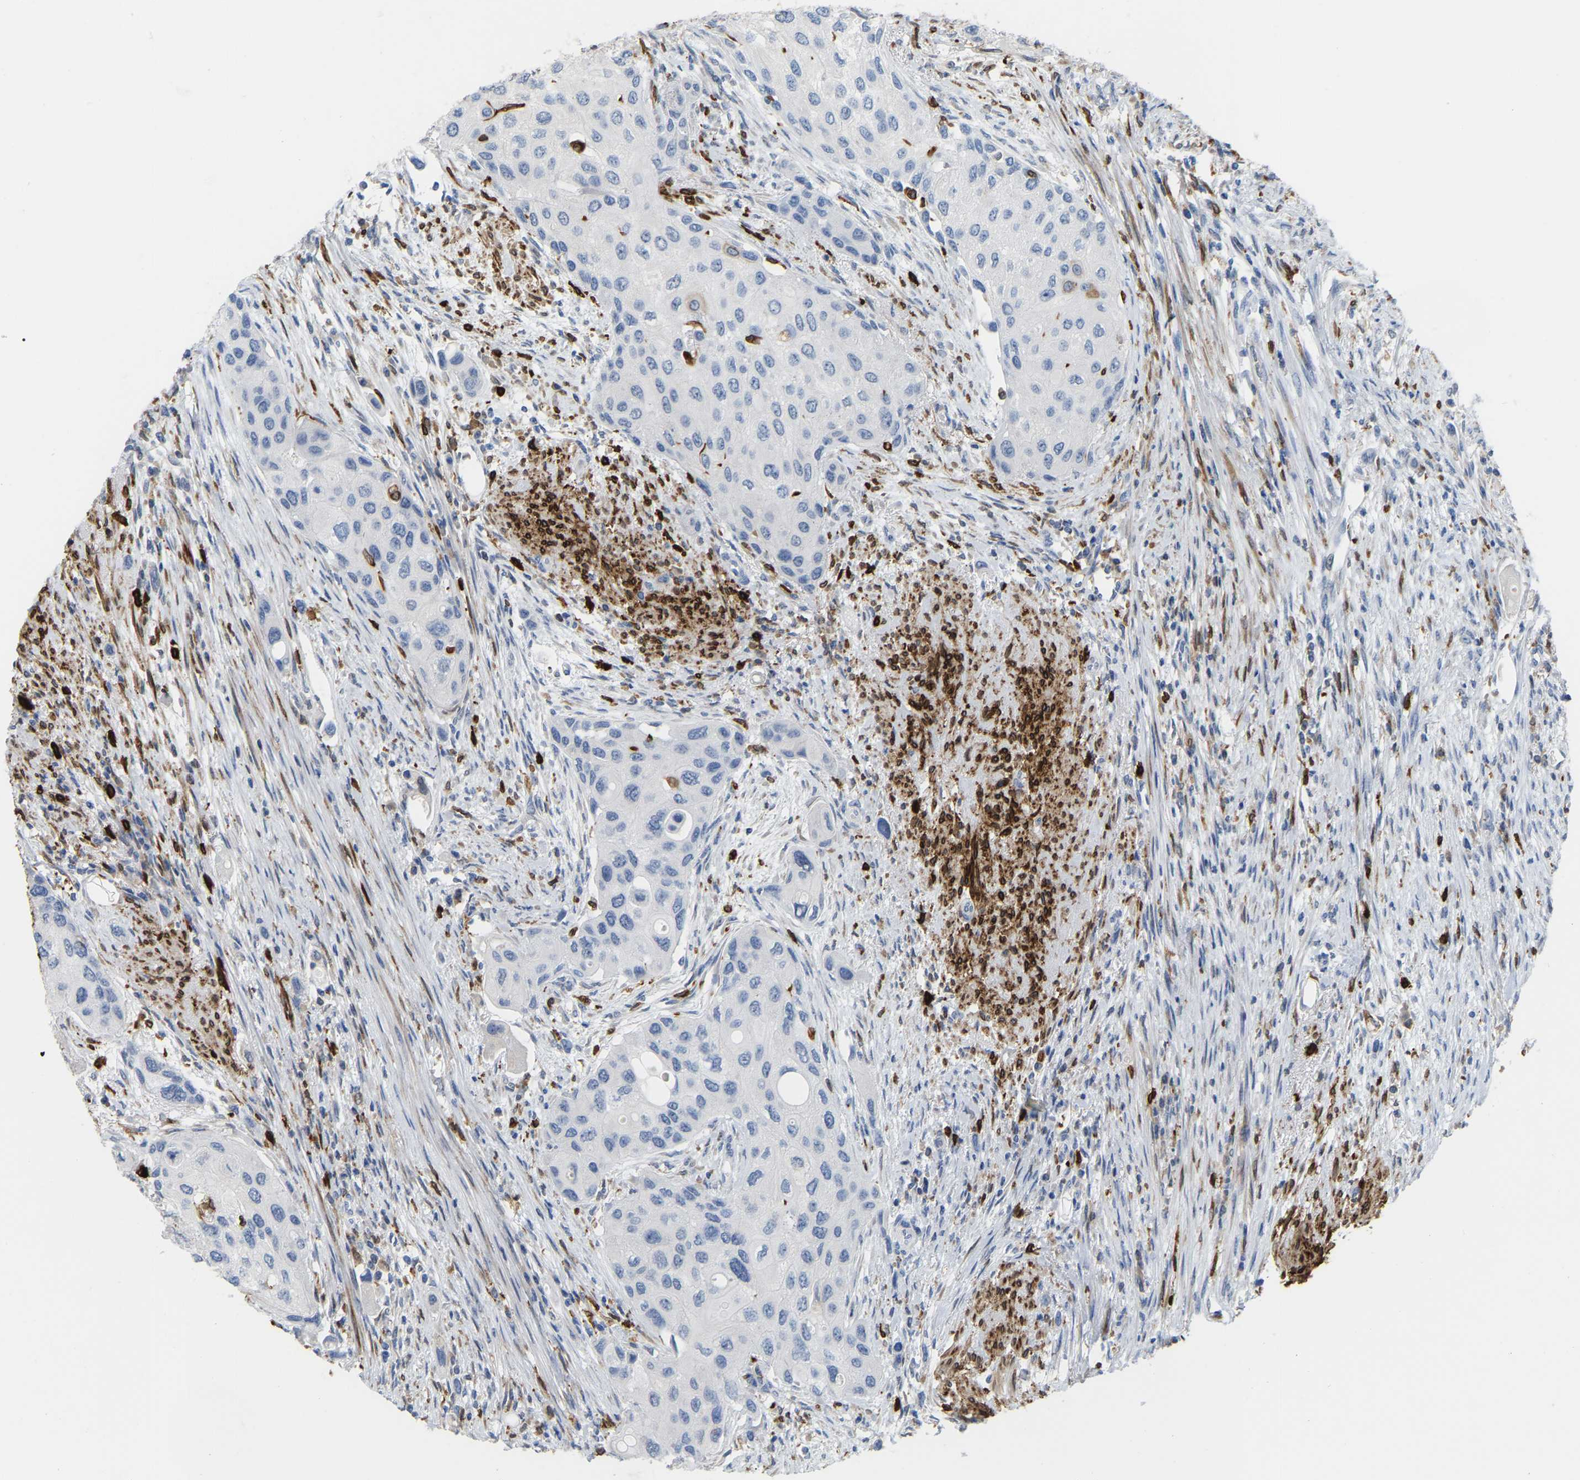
{"staining": {"intensity": "negative", "quantity": "none", "location": "none"}, "tissue": "urothelial cancer", "cell_type": "Tumor cells", "image_type": "cancer", "snomed": [{"axis": "morphology", "description": "Urothelial carcinoma, High grade"}, {"axis": "topography", "description": "Urinary bladder"}], "caption": "This is an immunohistochemistry image of urothelial cancer. There is no positivity in tumor cells.", "gene": "PTGS1", "patient": {"sex": "female", "age": 56}}